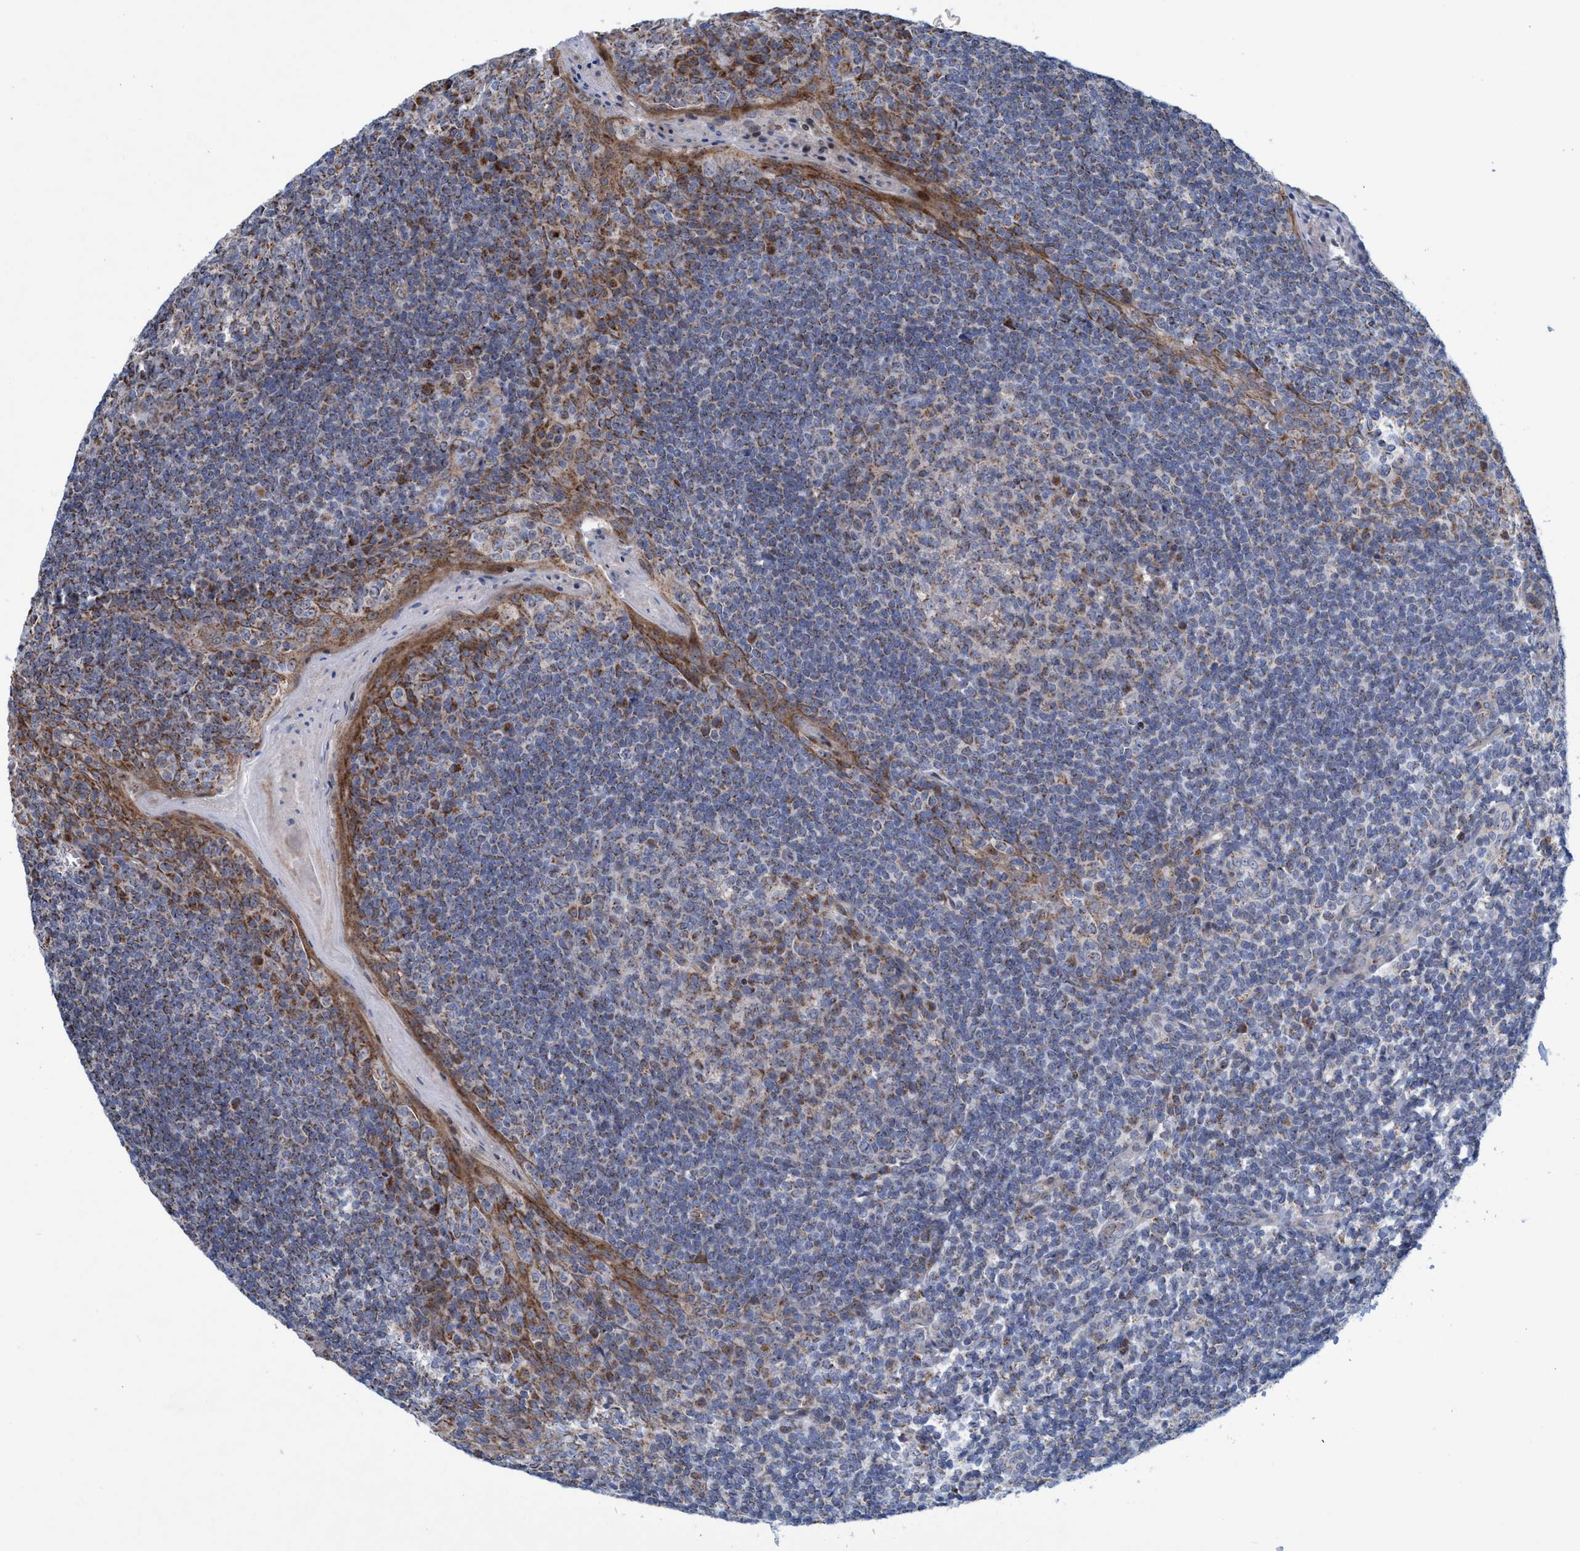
{"staining": {"intensity": "moderate", "quantity": "25%-75%", "location": "cytoplasmic/membranous"}, "tissue": "tonsil", "cell_type": "Germinal center cells", "image_type": "normal", "snomed": [{"axis": "morphology", "description": "Normal tissue, NOS"}, {"axis": "topography", "description": "Tonsil"}], "caption": "DAB immunohistochemical staining of benign tonsil reveals moderate cytoplasmic/membranous protein positivity in approximately 25%-75% of germinal center cells. The staining was performed using DAB, with brown indicating positive protein expression. Nuclei are stained blue with hematoxylin.", "gene": "POLR1F", "patient": {"sex": "male", "age": 31}}